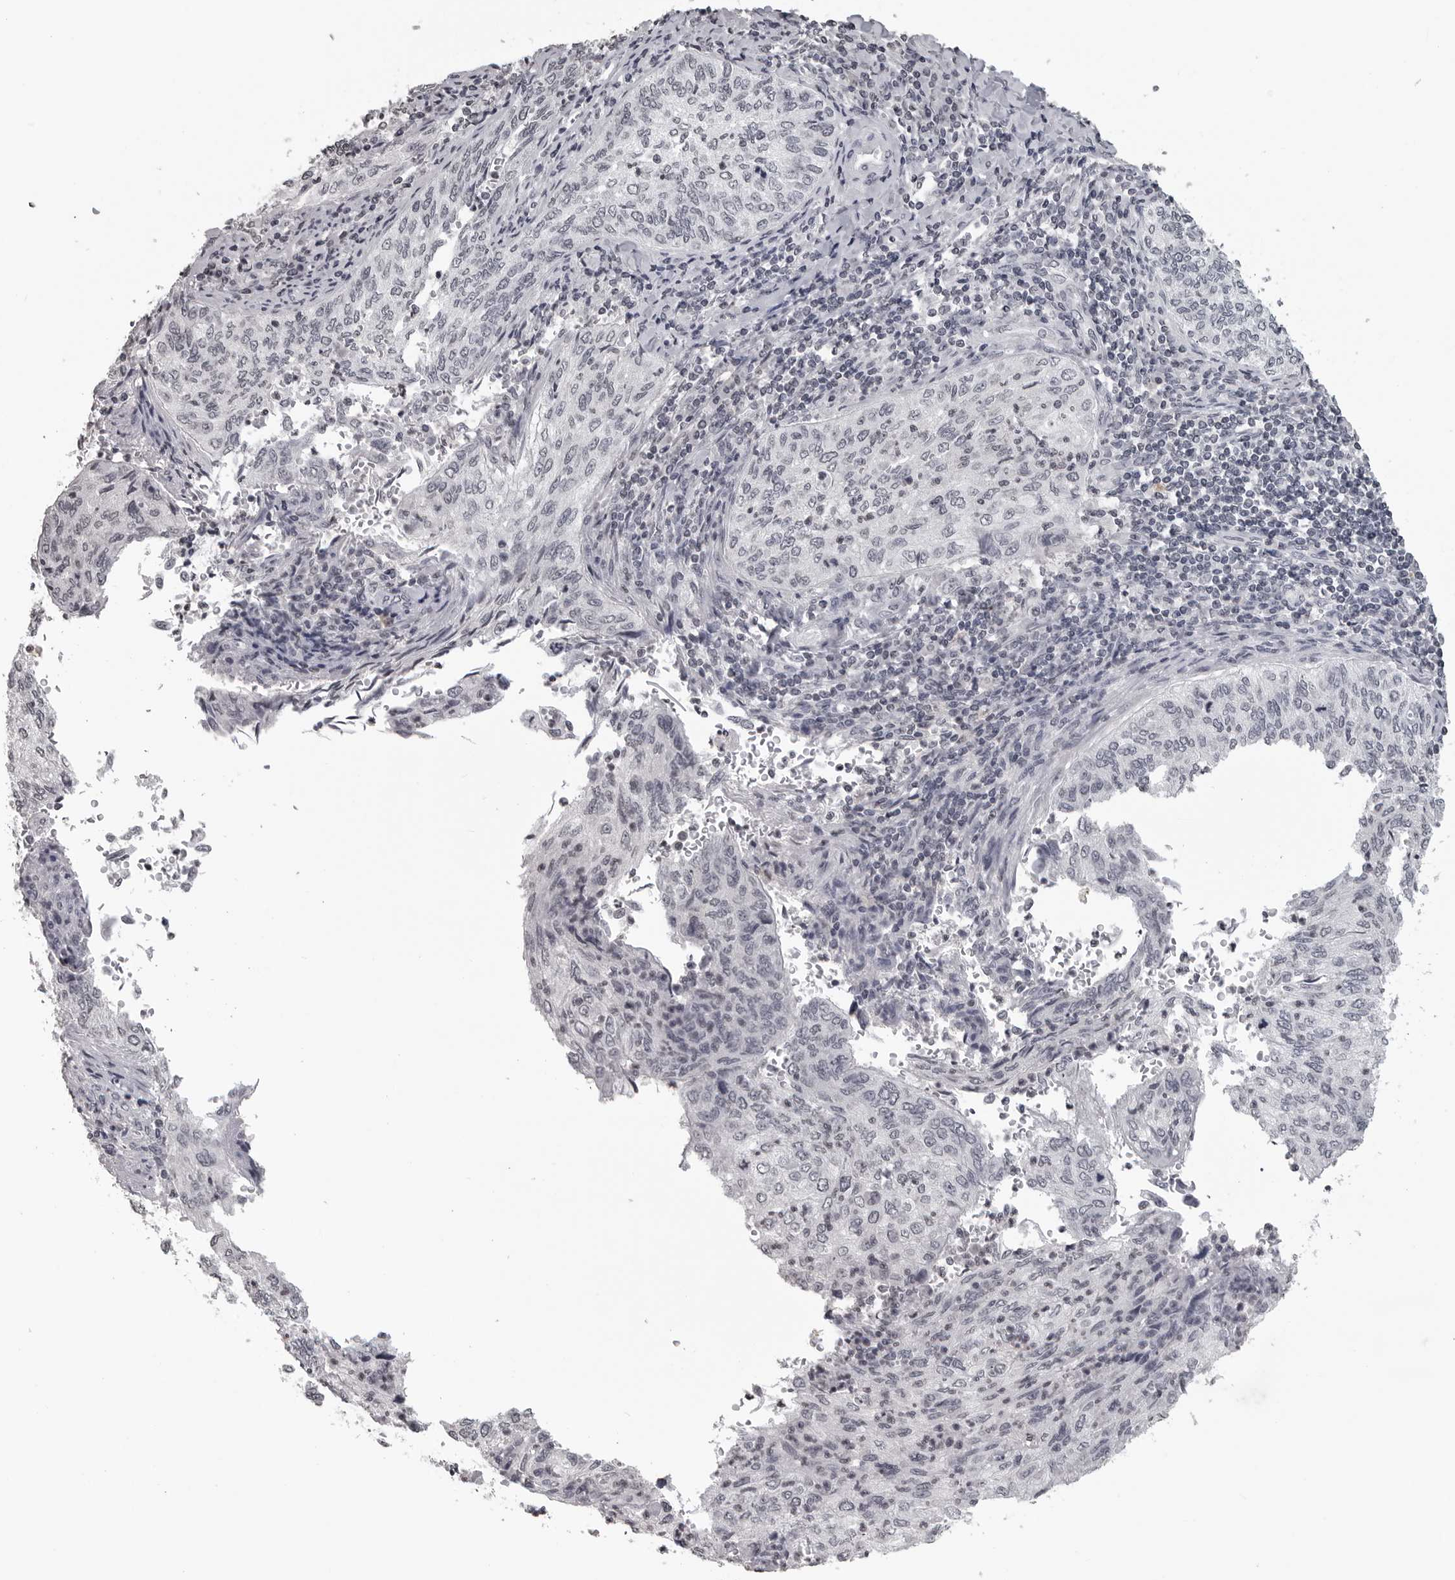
{"staining": {"intensity": "negative", "quantity": "none", "location": "none"}, "tissue": "cervical cancer", "cell_type": "Tumor cells", "image_type": "cancer", "snomed": [{"axis": "morphology", "description": "Squamous cell carcinoma, NOS"}, {"axis": "topography", "description": "Cervix"}], "caption": "High magnification brightfield microscopy of cervical squamous cell carcinoma stained with DAB (3,3'-diaminobenzidine) (brown) and counterstained with hematoxylin (blue): tumor cells show no significant positivity. Brightfield microscopy of IHC stained with DAB (3,3'-diaminobenzidine) (brown) and hematoxylin (blue), captured at high magnification.", "gene": "DDX54", "patient": {"sex": "female", "age": 30}}